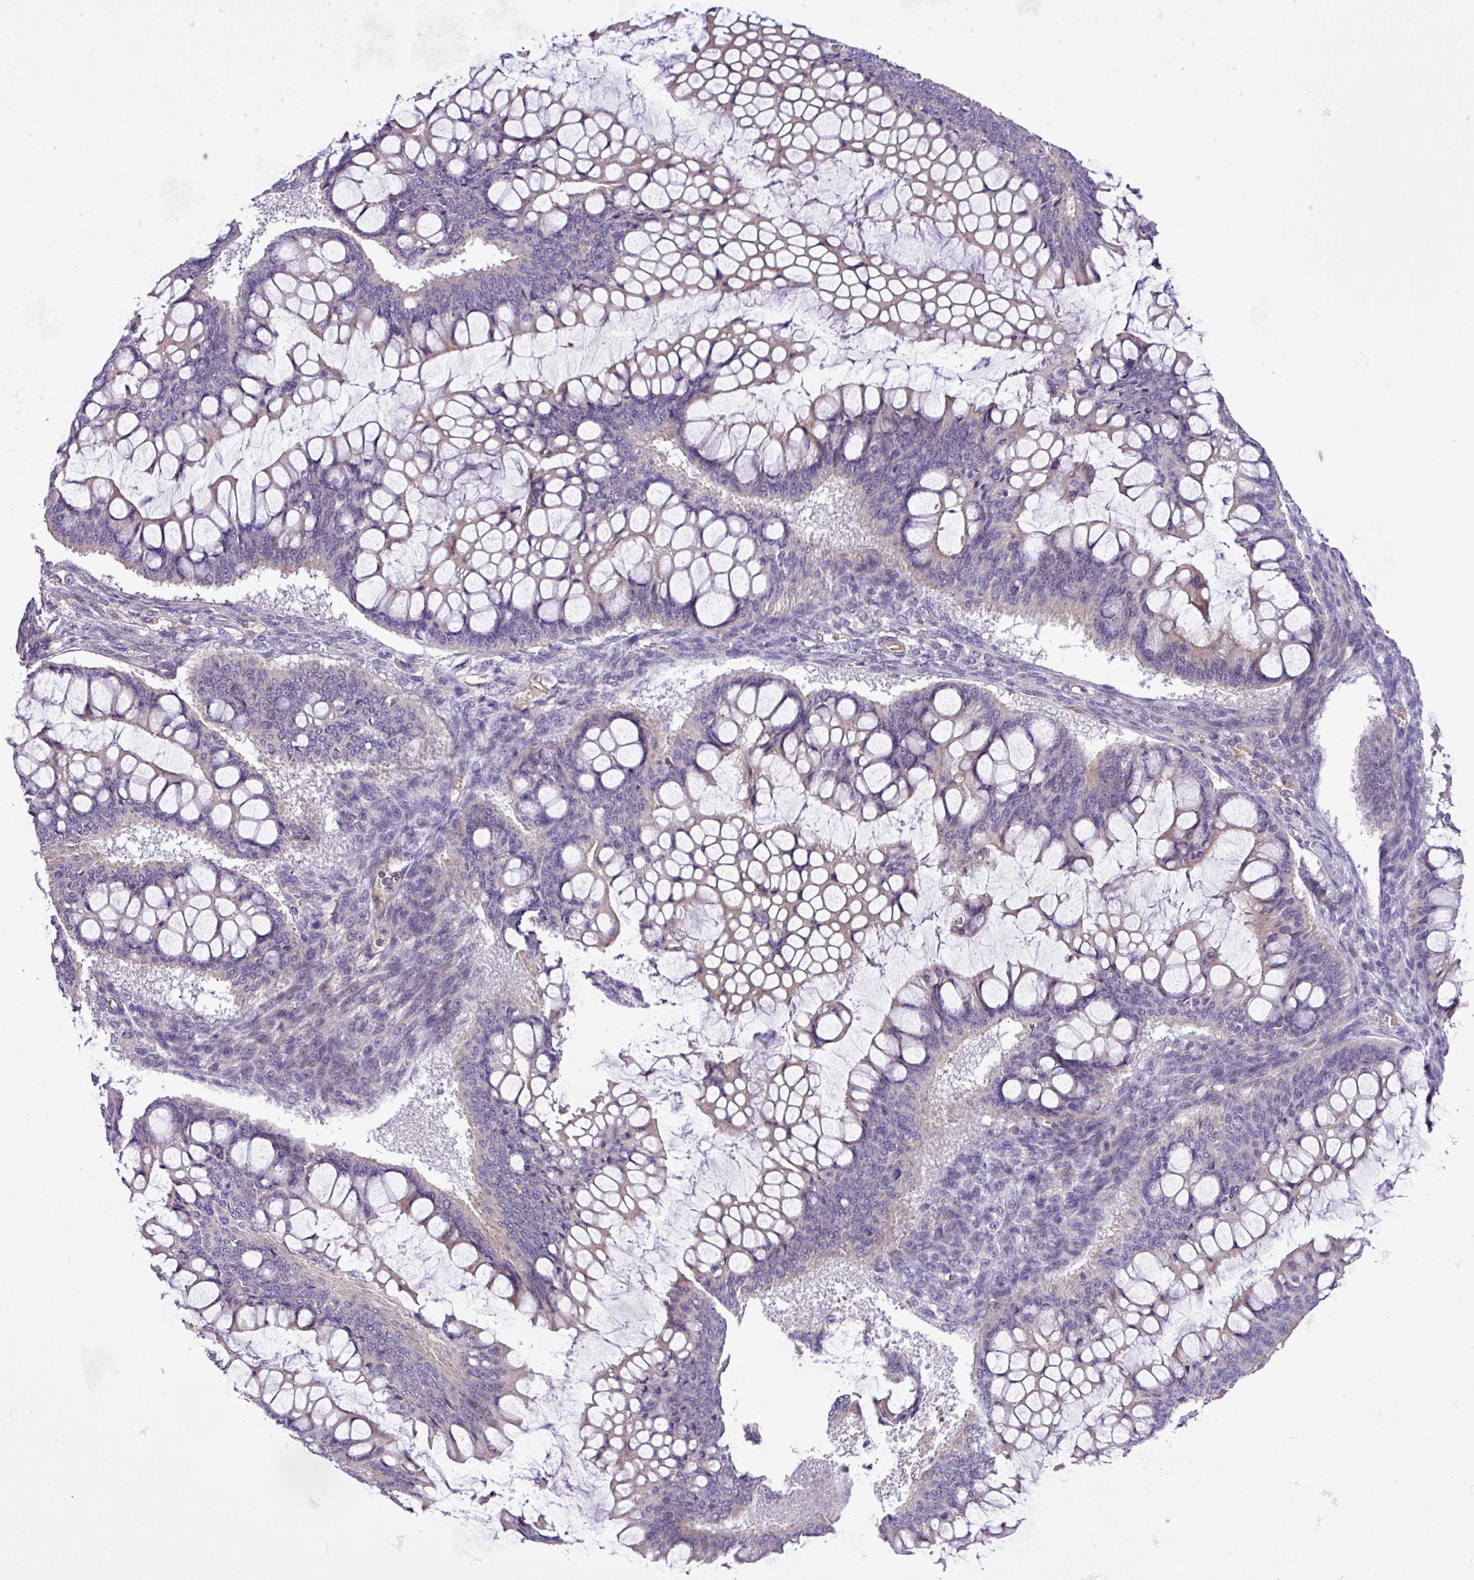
{"staining": {"intensity": "negative", "quantity": "none", "location": "none"}, "tissue": "ovarian cancer", "cell_type": "Tumor cells", "image_type": "cancer", "snomed": [{"axis": "morphology", "description": "Cystadenocarcinoma, mucinous, NOS"}, {"axis": "topography", "description": "Ovary"}], "caption": "Immunohistochemistry (IHC) micrograph of human mucinous cystadenocarcinoma (ovarian) stained for a protein (brown), which demonstrates no staining in tumor cells. Brightfield microscopy of immunohistochemistry stained with DAB (brown) and hematoxylin (blue), captured at high magnification.", "gene": "C11orf91", "patient": {"sex": "female", "age": 73}}